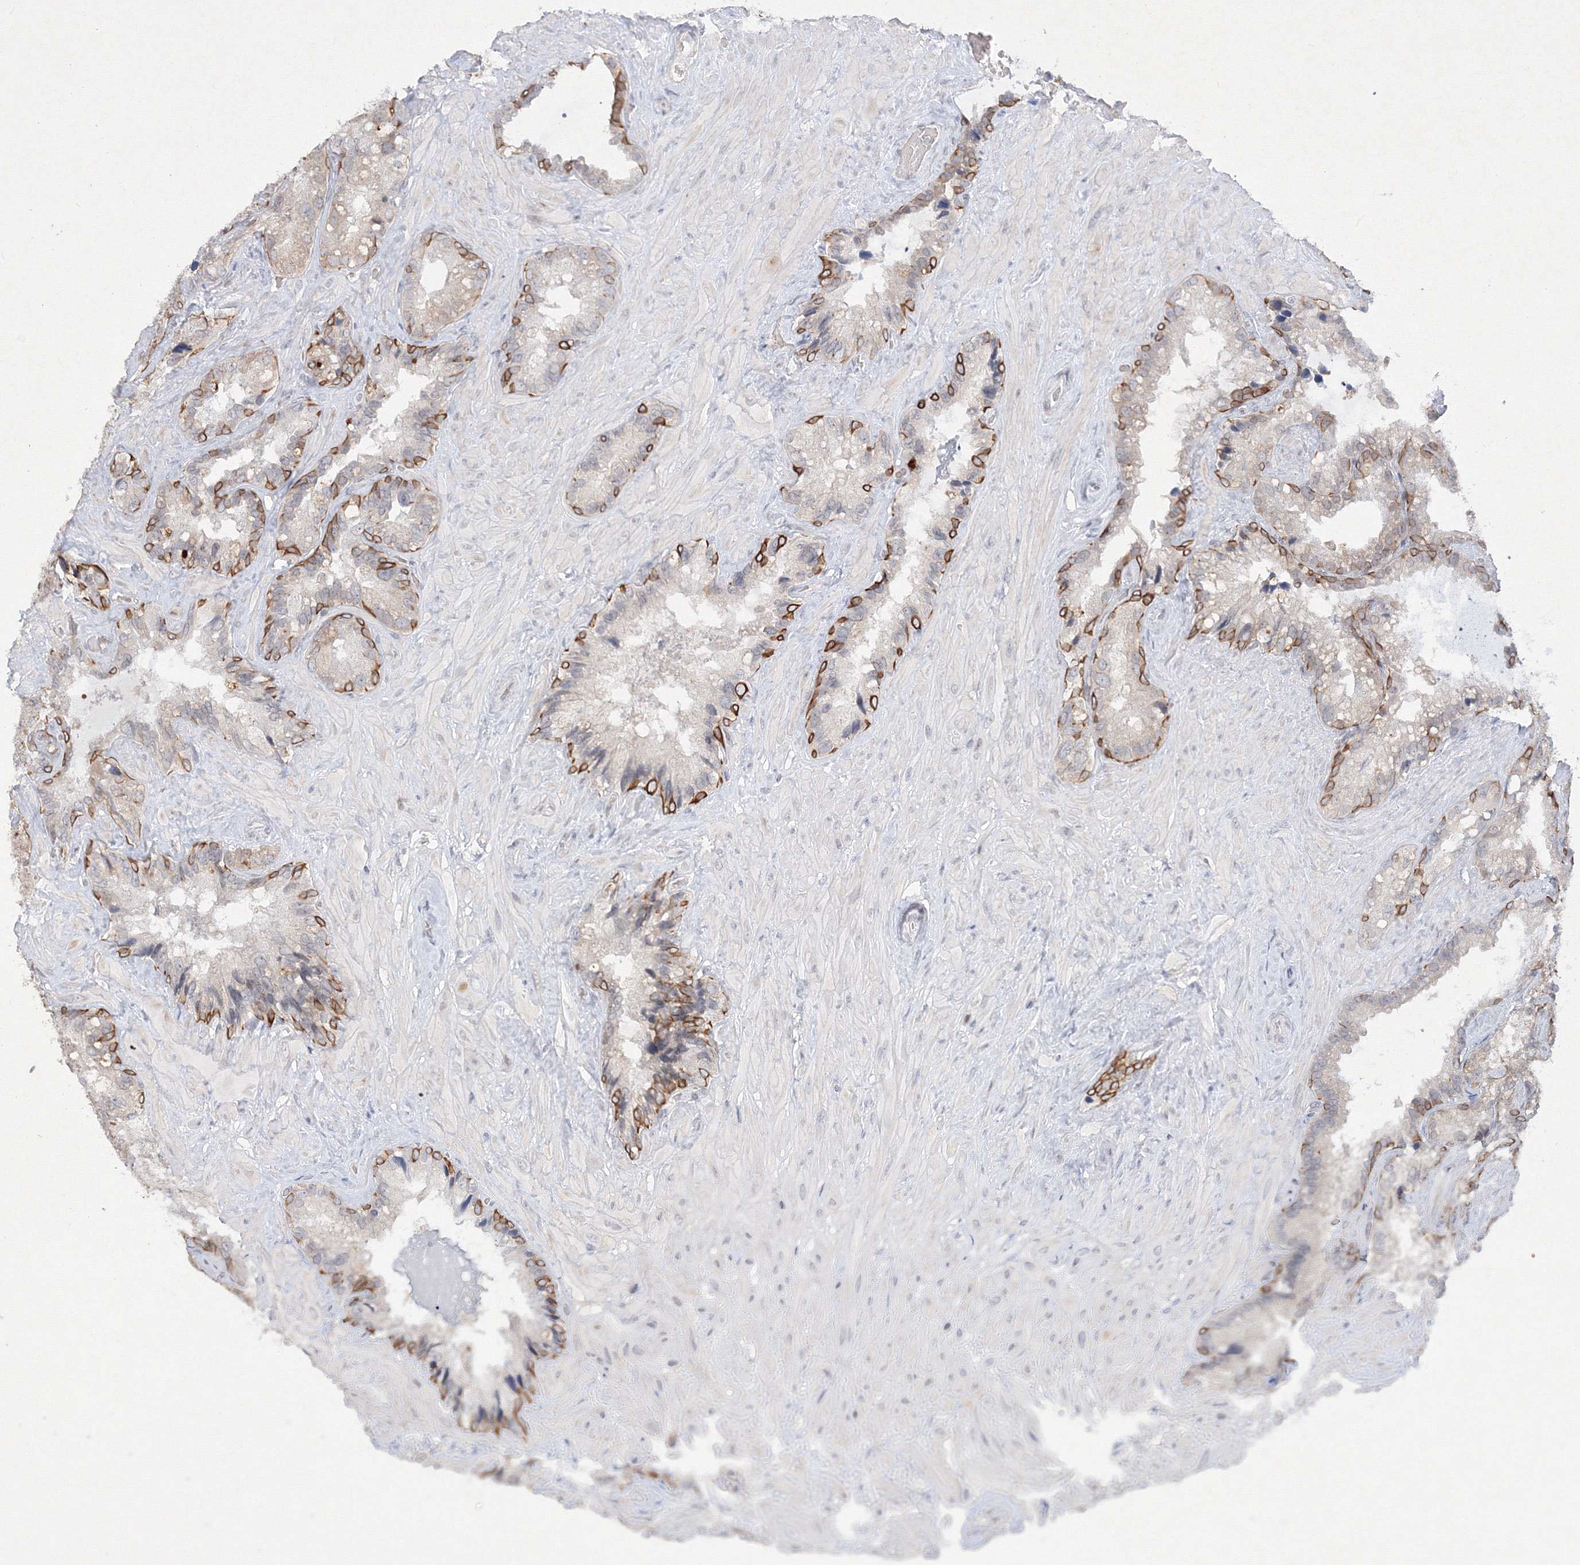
{"staining": {"intensity": "strong", "quantity": "25%-75%", "location": "cytoplasmic/membranous"}, "tissue": "seminal vesicle", "cell_type": "Glandular cells", "image_type": "normal", "snomed": [{"axis": "morphology", "description": "Normal tissue, NOS"}, {"axis": "topography", "description": "Prostate"}, {"axis": "topography", "description": "Seminal veicle"}], "caption": "Benign seminal vesicle displays strong cytoplasmic/membranous staining in approximately 25%-75% of glandular cells, visualized by immunohistochemistry. The protein of interest is shown in brown color, while the nuclei are stained blue.", "gene": "NXPE3", "patient": {"sex": "male", "age": 68}}